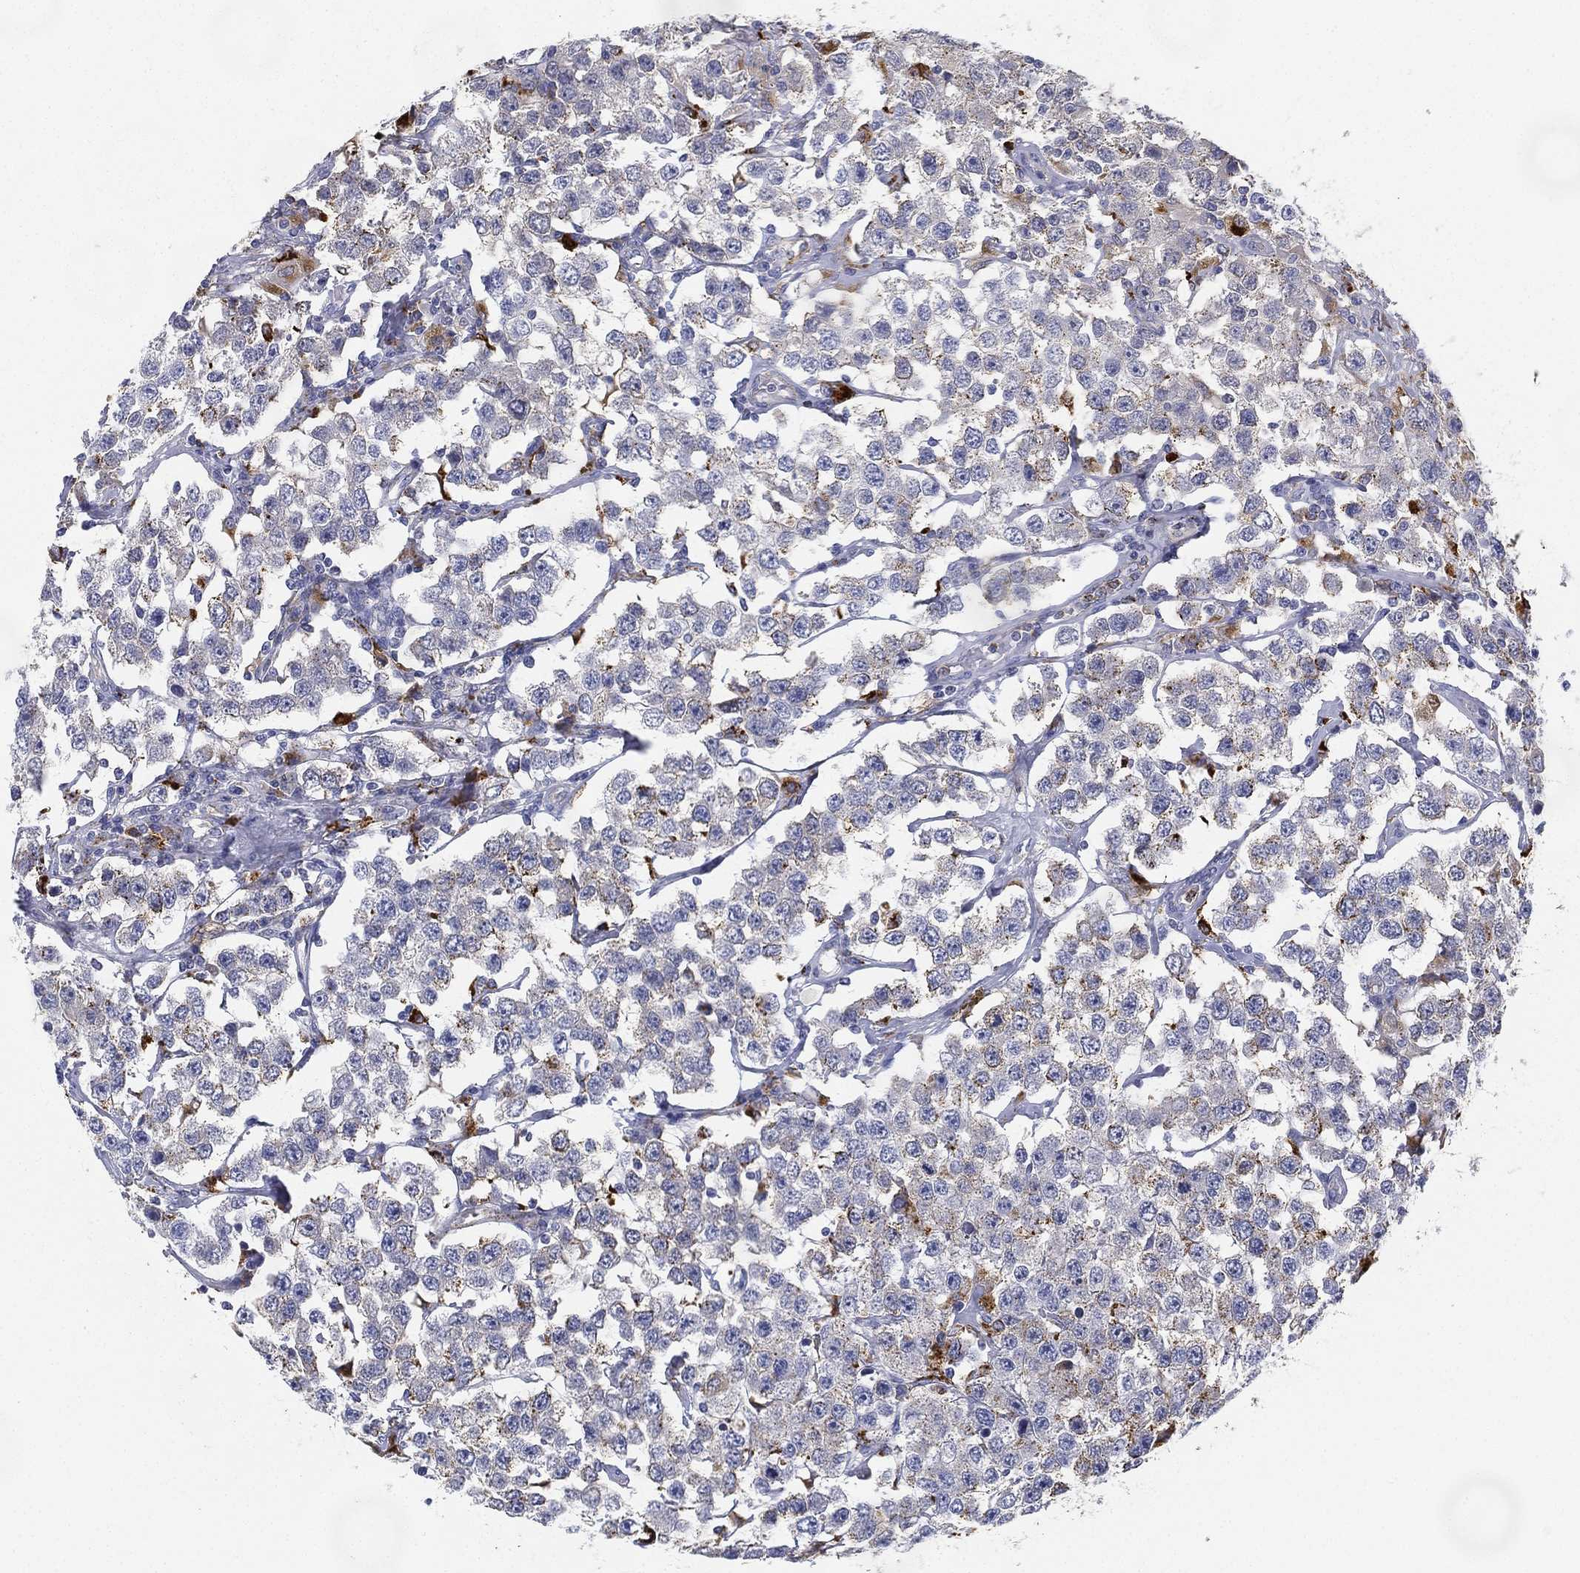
{"staining": {"intensity": "moderate", "quantity": "<25%", "location": "cytoplasmic/membranous"}, "tissue": "testis cancer", "cell_type": "Tumor cells", "image_type": "cancer", "snomed": [{"axis": "morphology", "description": "Seminoma, NOS"}, {"axis": "topography", "description": "Testis"}], "caption": "There is low levels of moderate cytoplasmic/membranous expression in tumor cells of testis cancer (seminoma), as demonstrated by immunohistochemical staining (brown color).", "gene": "NPC2", "patient": {"sex": "male", "age": 52}}